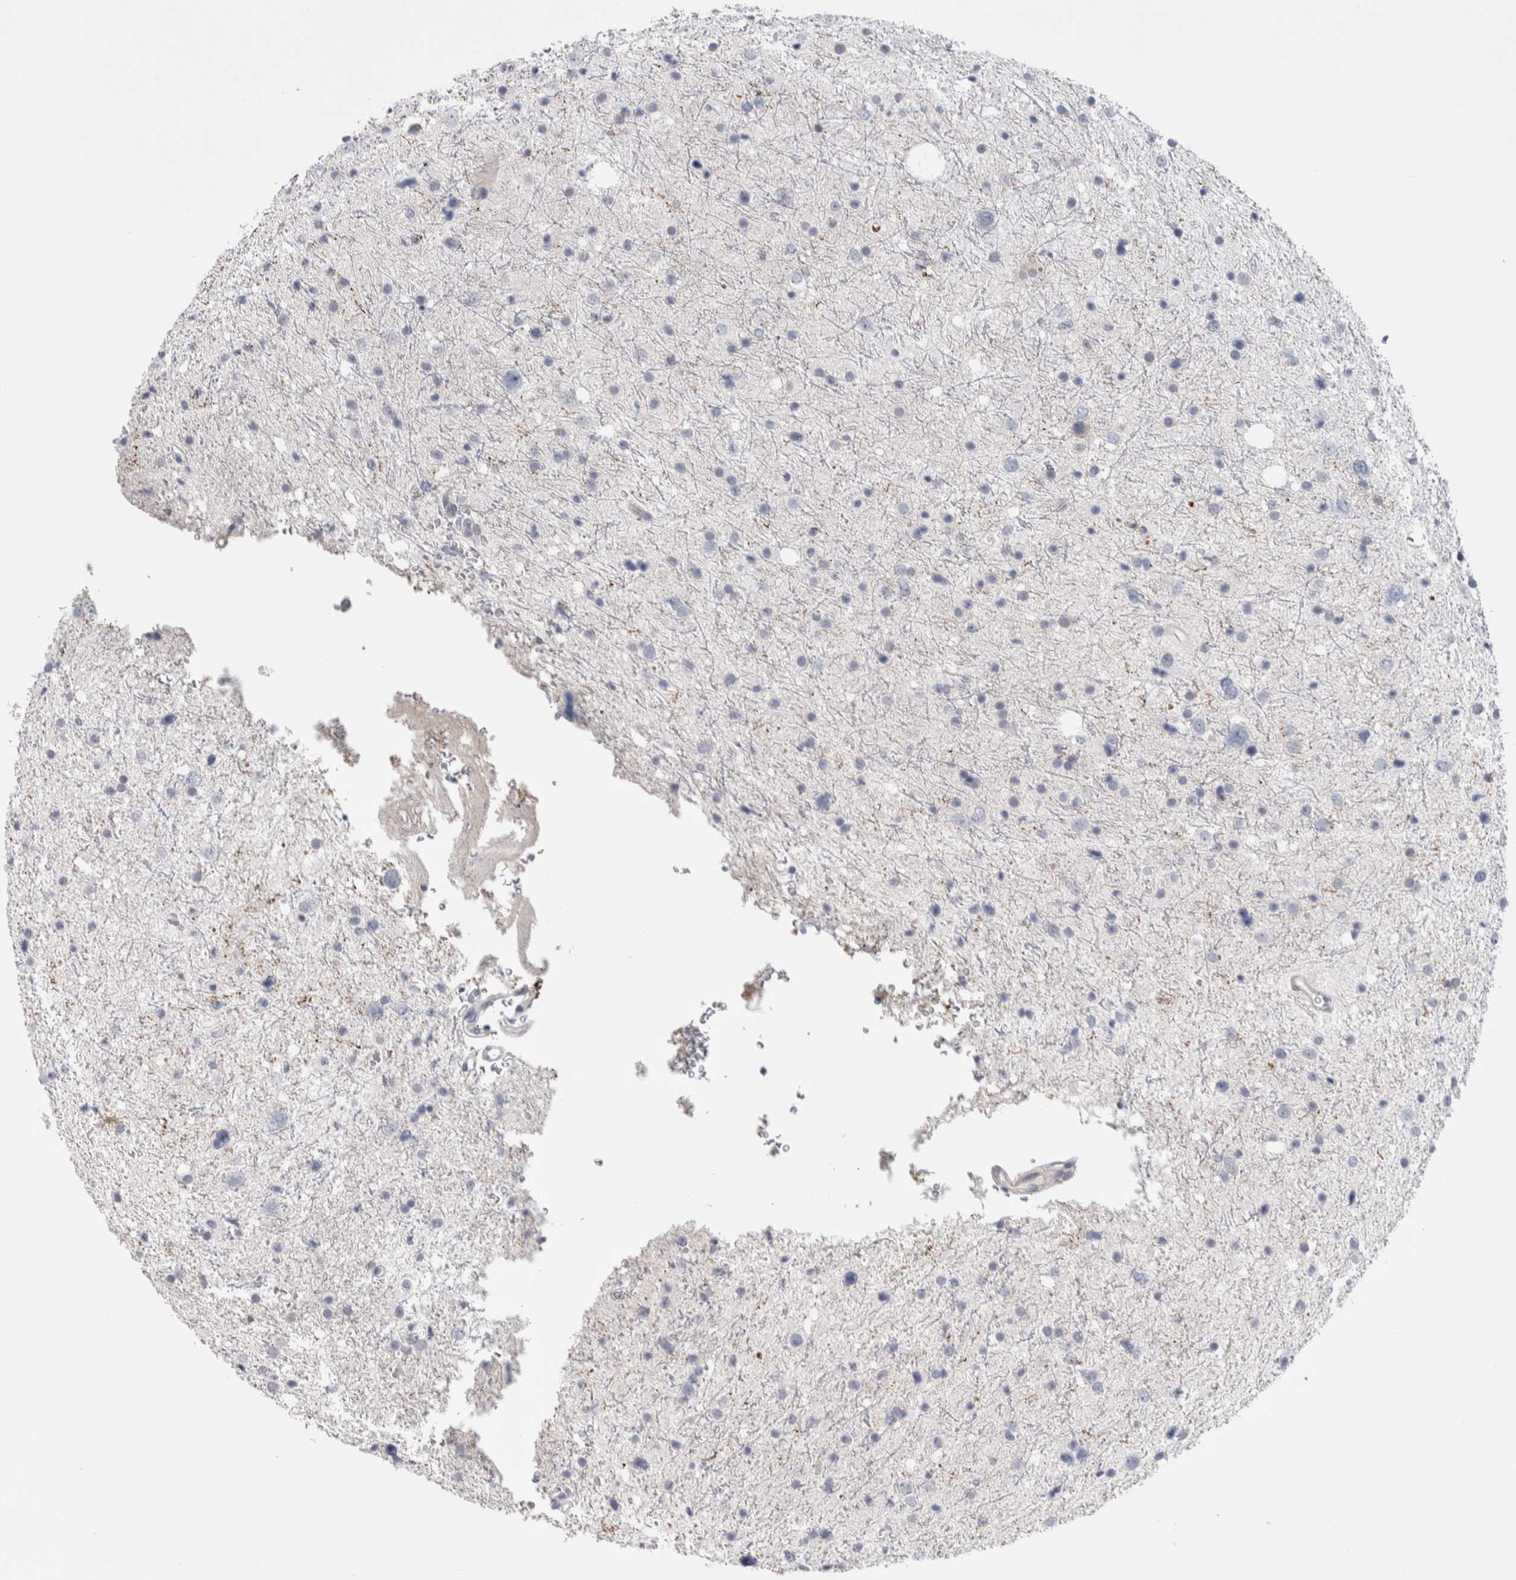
{"staining": {"intensity": "negative", "quantity": "none", "location": "none"}, "tissue": "glioma", "cell_type": "Tumor cells", "image_type": "cancer", "snomed": [{"axis": "morphology", "description": "Glioma, malignant, Low grade"}, {"axis": "topography", "description": "Brain"}], "caption": "A micrograph of human glioma is negative for staining in tumor cells.", "gene": "ZNF862", "patient": {"sex": "female", "age": 37}}